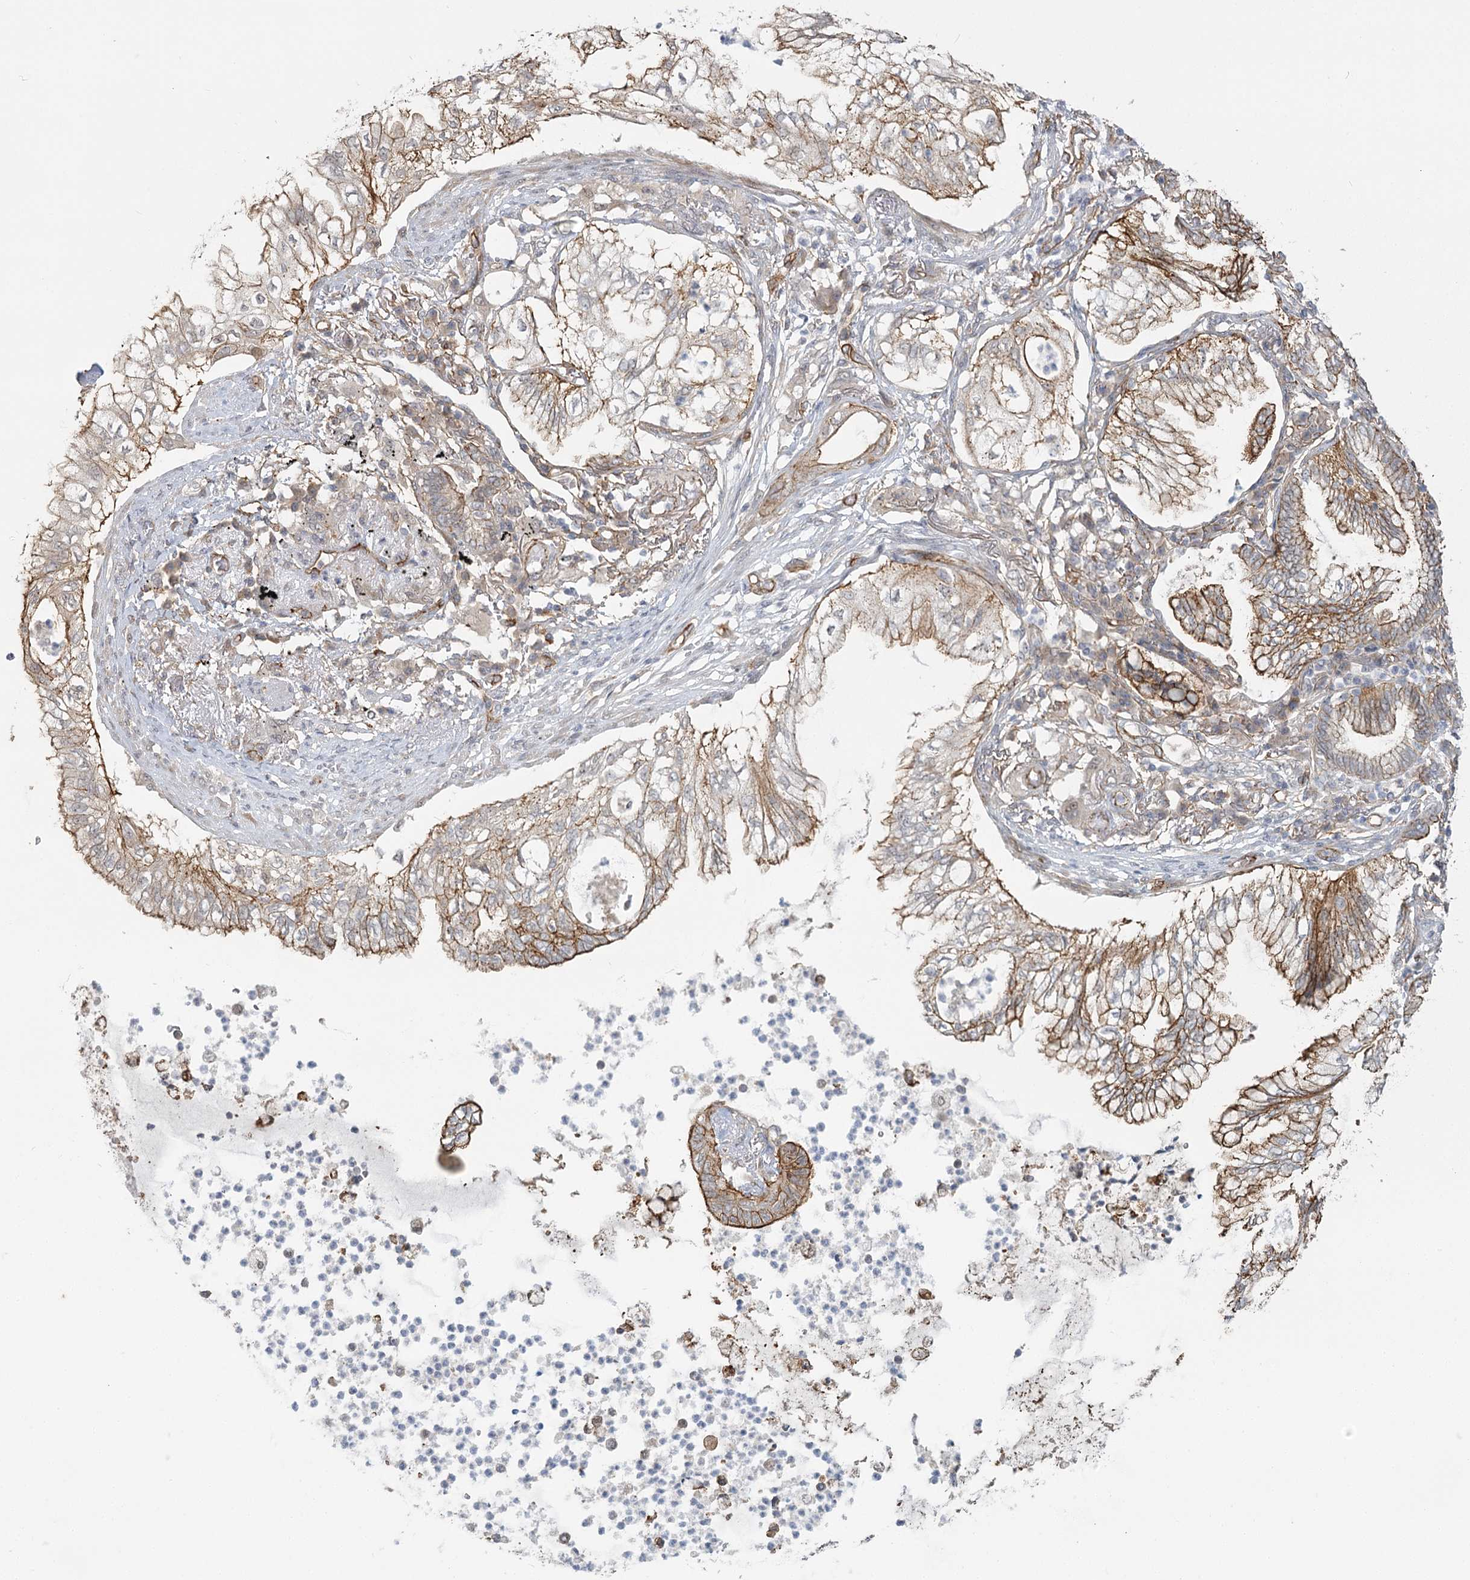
{"staining": {"intensity": "moderate", "quantity": ">75%", "location": "cytoplasmic/membranous"}, "tissue": "lung cancer", "cell_type": "Tumor cells", "image_type": "cancer", "snomed": [{"axis": "morphology", "description": "Adenocarcinoma, NOS"}, {"axis": "topography", "description": "Lung"}], "caption": "Protein staining shows moderate cytoplasmic/membranous staining in approximately >75% of tumor cells in adenocarcinoma (lung).", "gene": "RPP14", "patient": {"sex": "female", "age": 70}}